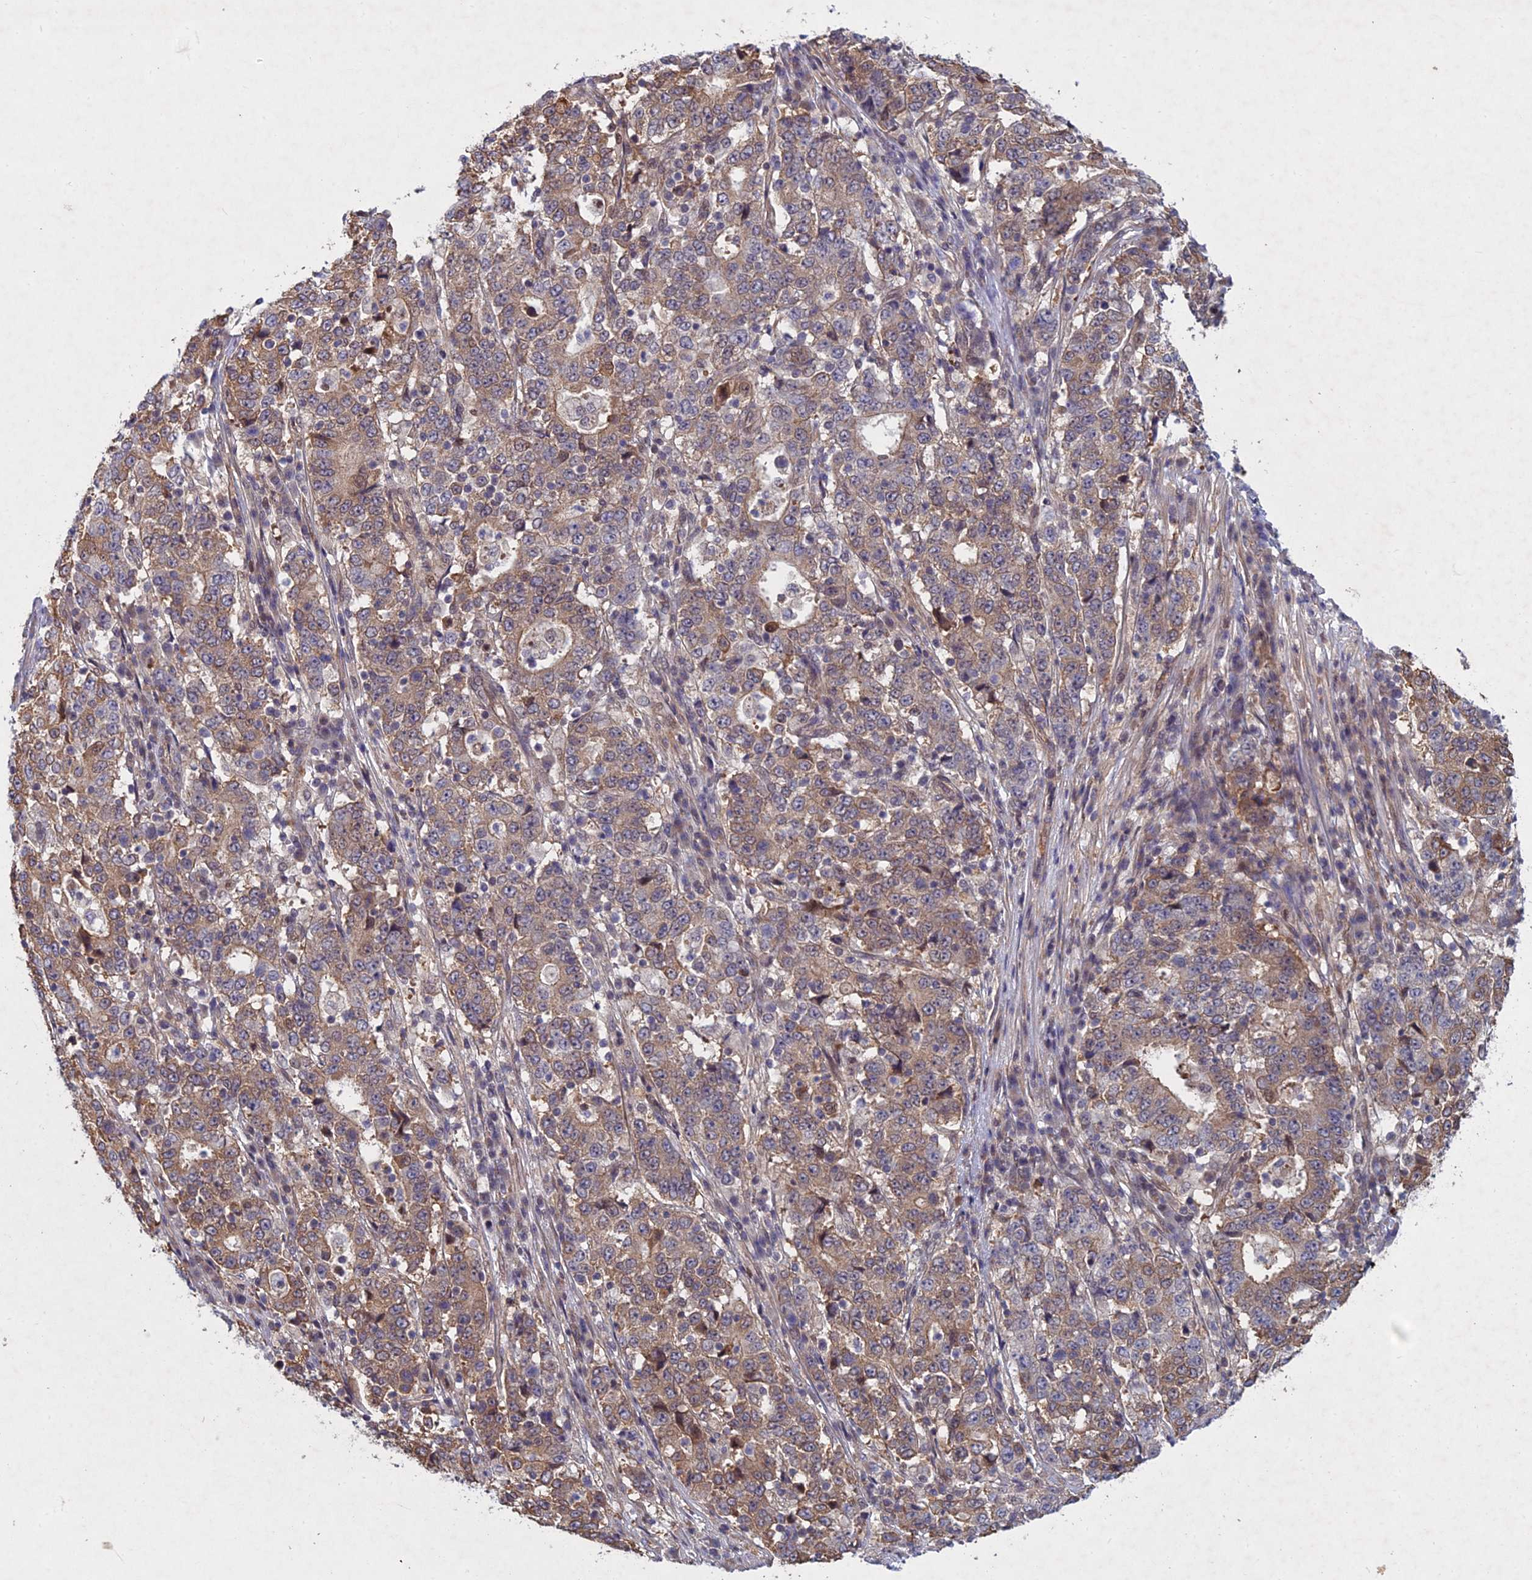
{"staining": {"intensity": "weak", "quantity": ">75%", "location": "cytoplasmic/membranous"}, "tissue": "stomach cancer", "cell_type": "Tumor cells", "image_type": "cancer", "snomed": [{"axis": "morphology", "description": "Adenocarcinoma, NOS"}, {"axis": "topography", "description": "Stomach"}], "caption": "DAB immunohistochemical staining of human stomach cancer (adenocarcinoma) reveals weak cytoplasmic/membranous protein staining in about >75% of tumor cells.", "gene": "PTHLH", "patient": {"sex": "male", "age": 59}}